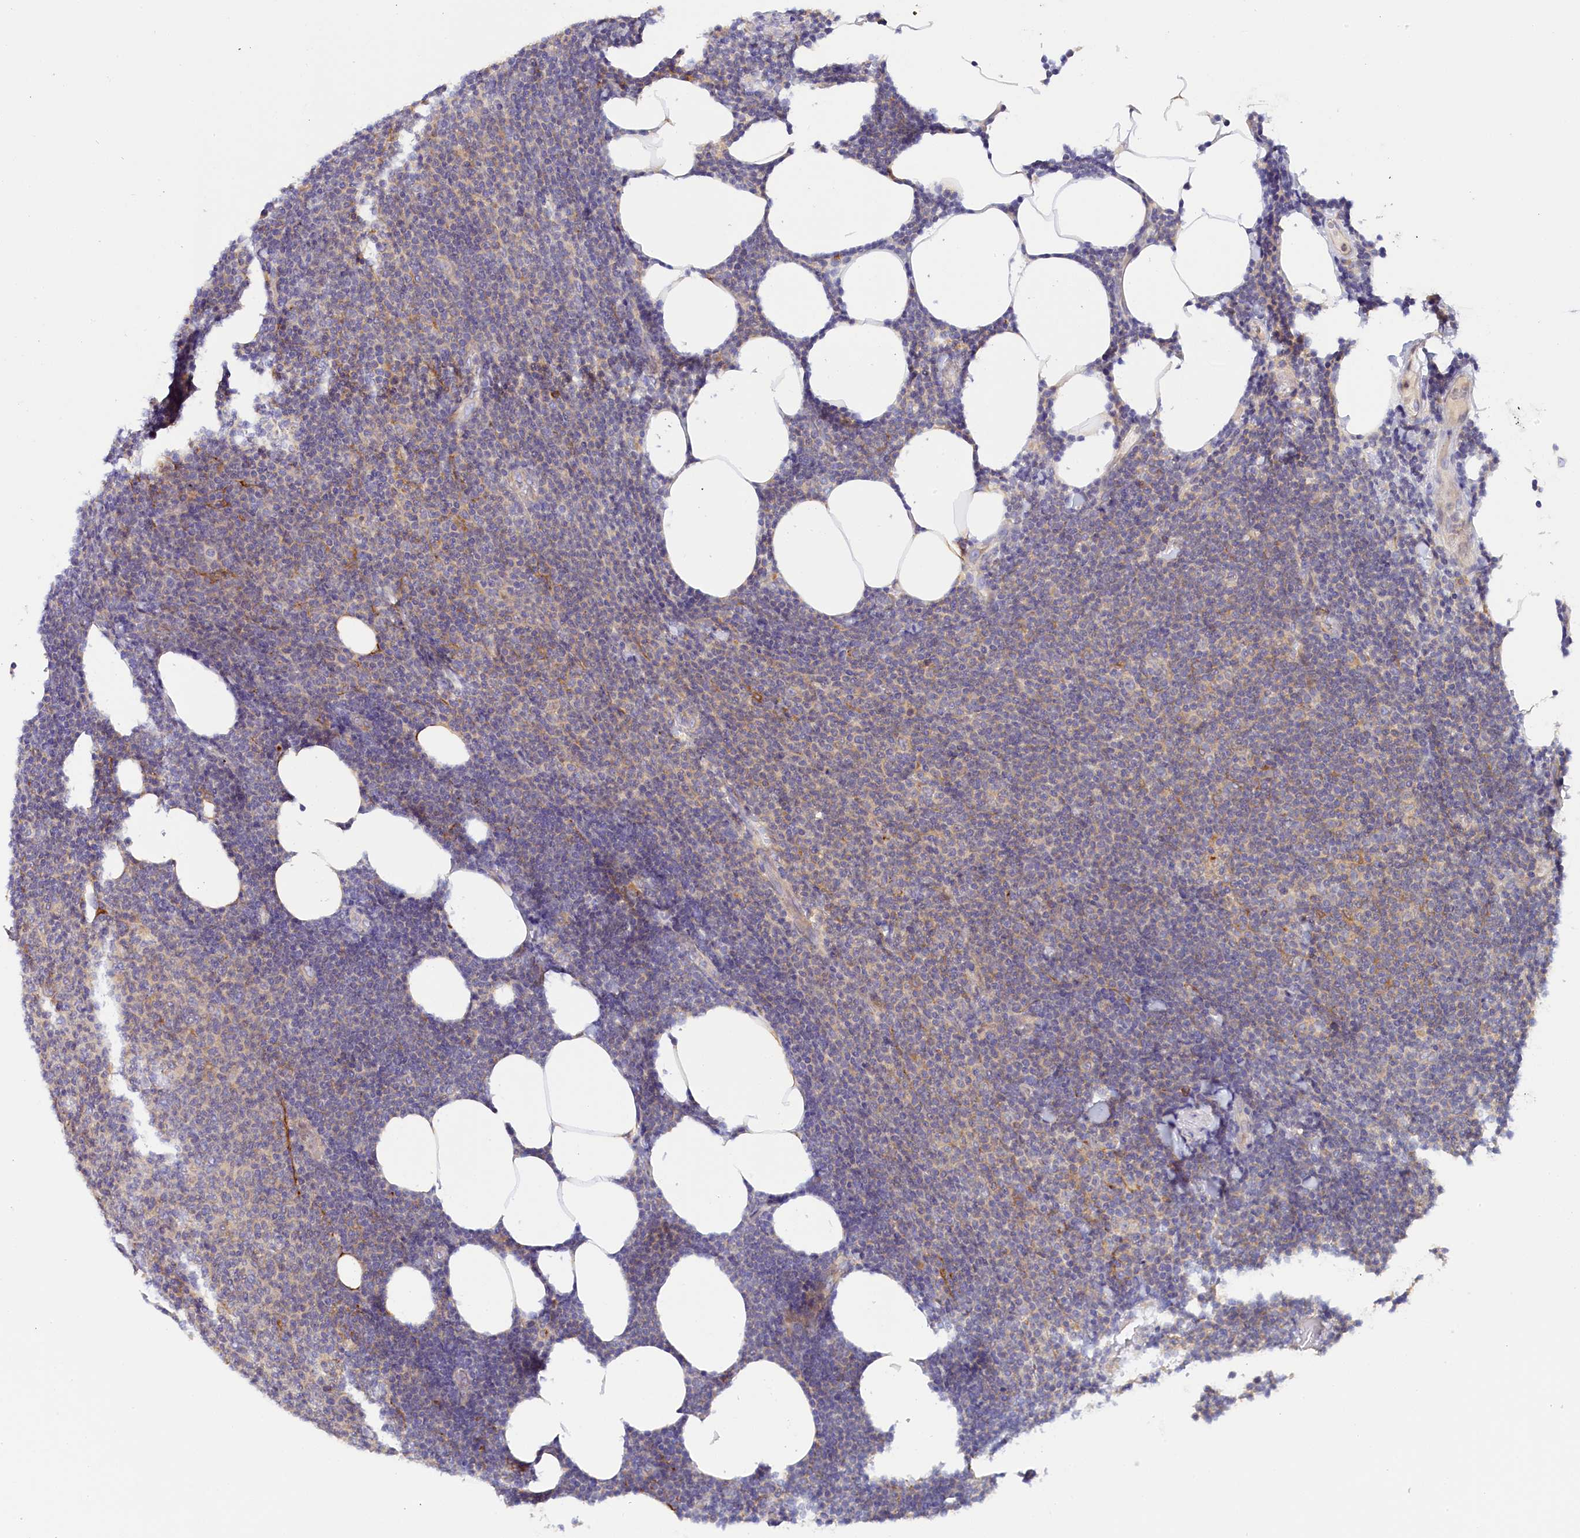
{"staining": {"intensity": "negative", "quantity": "none", "location": "none"}, "tissue": "lymphoma", "cell_type": "Tumor cells", "image_type": "cancer", "snomed": [{"axis": "morphology", "description": "Malignant lymphoma, non-Hodgkin's type, Low grade"}, {"axis": "topography", "description": "Lymph node"}], "caption": "DAB (3,3'-diaminobenzidine) immunohistochemical staining of human malignant lymphoma, non-Hodgkin's type (low-grade) shows no significant expression in tumor cells.", "gene": "KATNB1", "patient": {"sex": "male", "age": 66}}